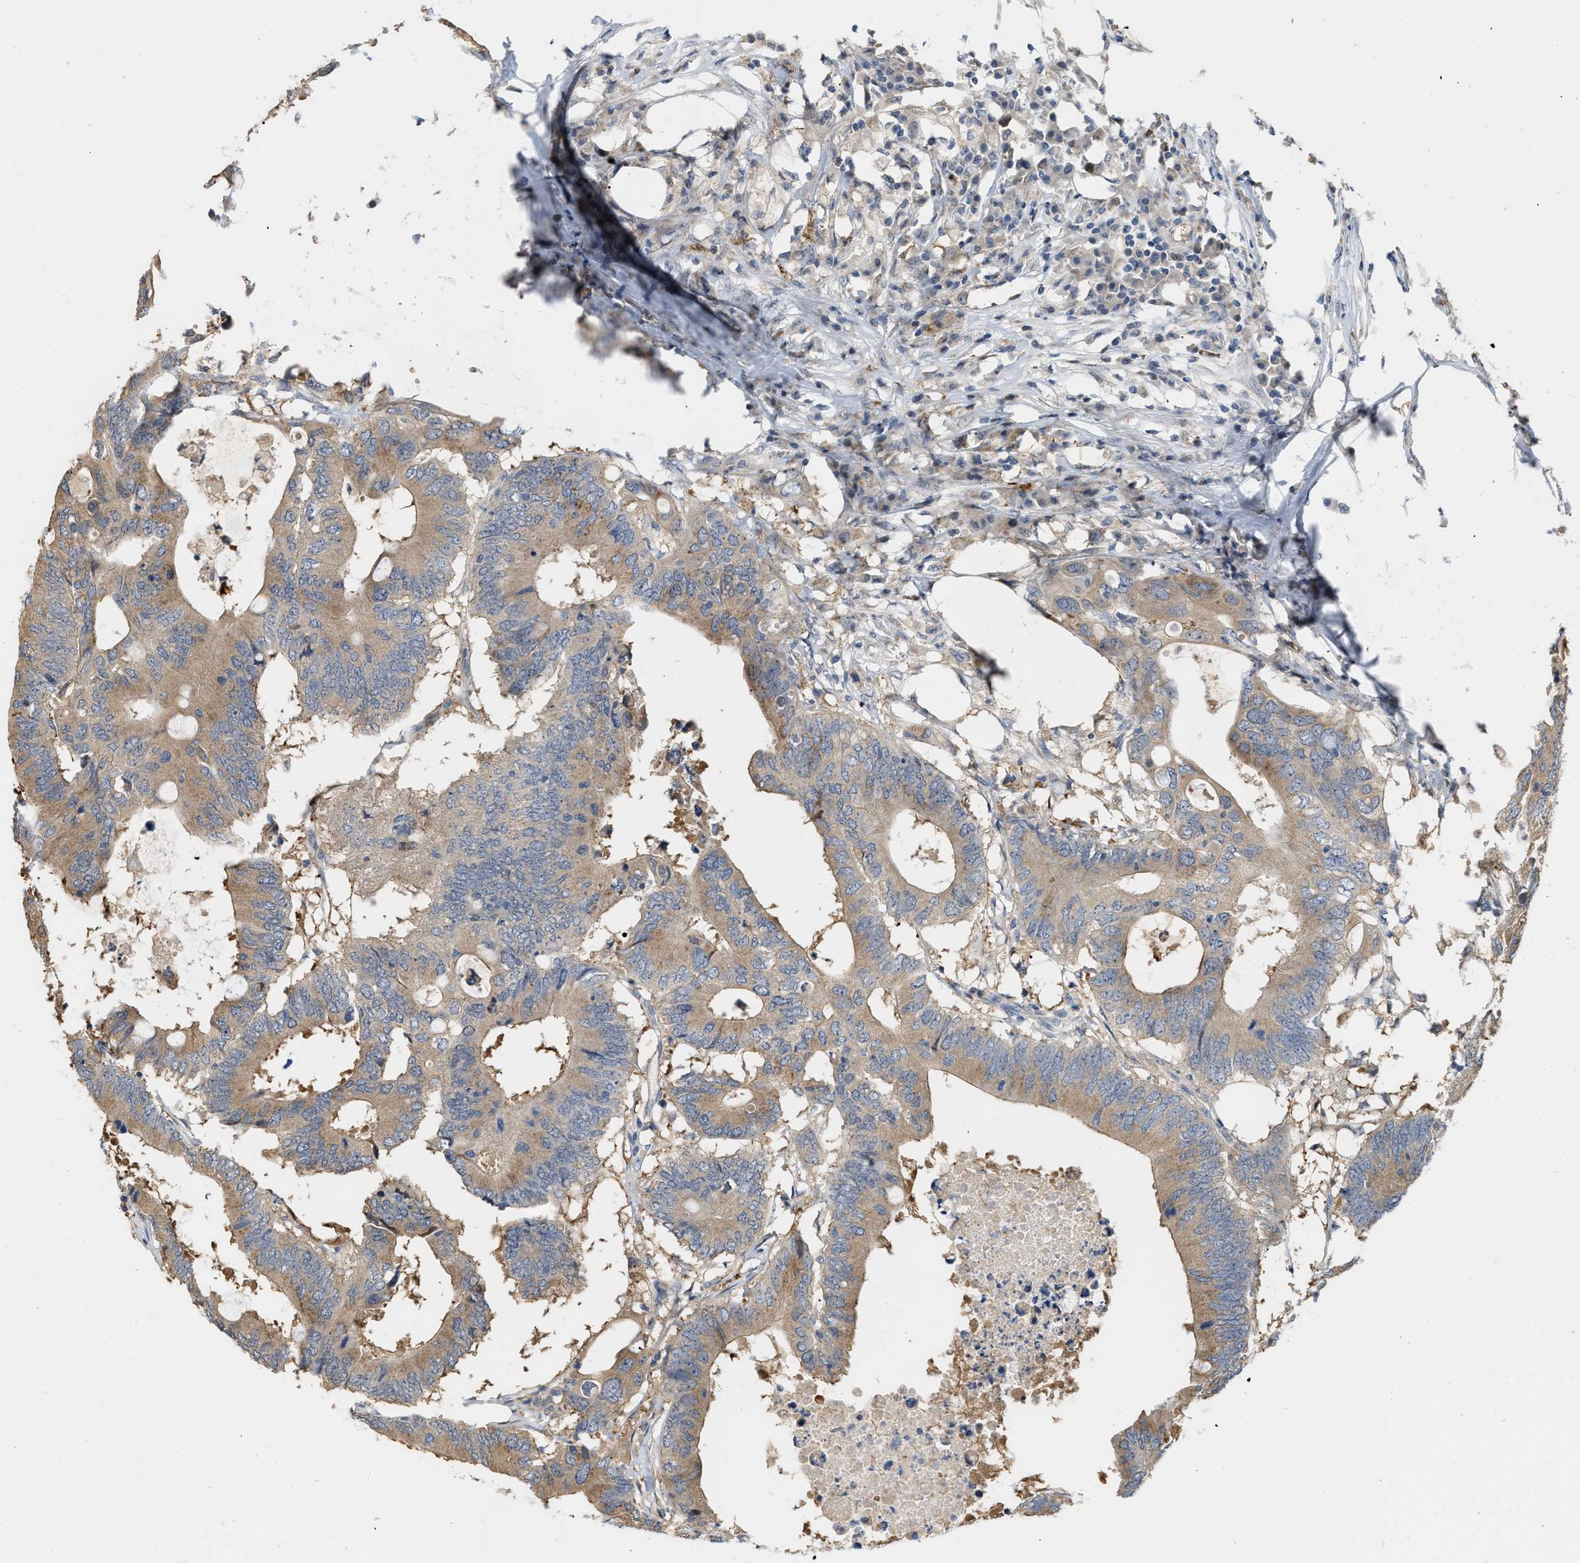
{"staining": {"intensity": "weak", "quantity": ">75%", "location": "cytoplasmic/membranous"}, "tissue": "colorectal cancer", "cell_type": "Tumor cells", "image_type": "cancer", "snomed": [{"axis": "morphology", "description": "Adenocarcinoma, NOS"}, {"axis": "topography", "description": "Colon"}], "caption": "Colorectal cancer stained with DAB IHC reveals low levels of weak cytoplasmic/membranous positivity in about >75% of tumor cells.", "gene": "CSNK1A1", "patient": {"sex": "male", "age": 71}}